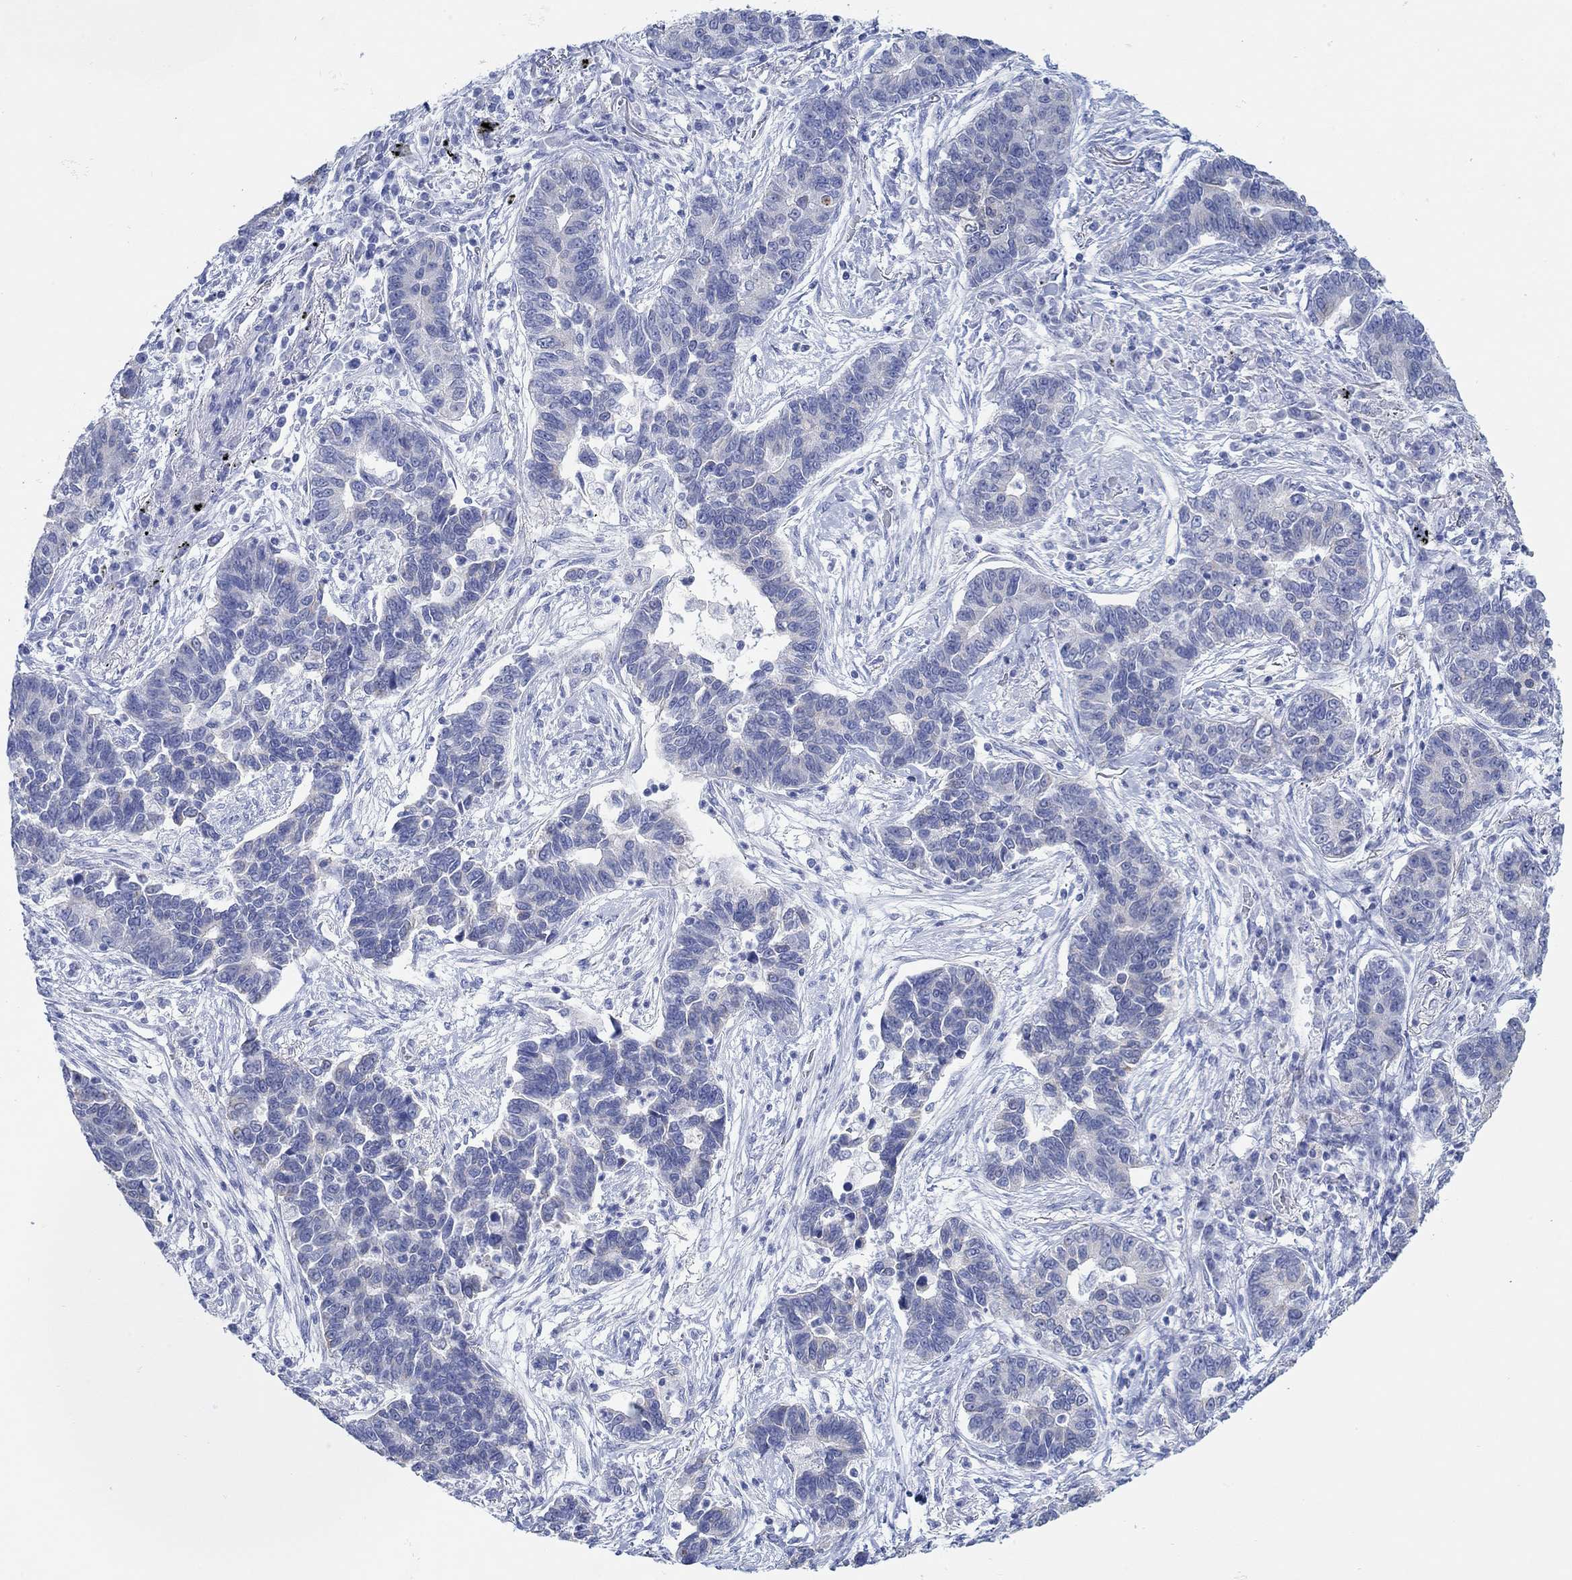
{"staining": {"intensity": "negative", "quantity": "none", "location": "none"}, "tissue": "lung cancer", "cell_type": "Tumor cells", "image_type": "cancer", "snomed": [{"axis": "morphology", "description": "Adenocarcinoma, NOS"}, {"axis": "topography", "description": "Lung"}], "caption": "IHC of lung cancer (adenocarcinoma) exhibits no expression in tumor cells.", "gene": "AK8", "patient": {"sex": "female", "age": 57}}